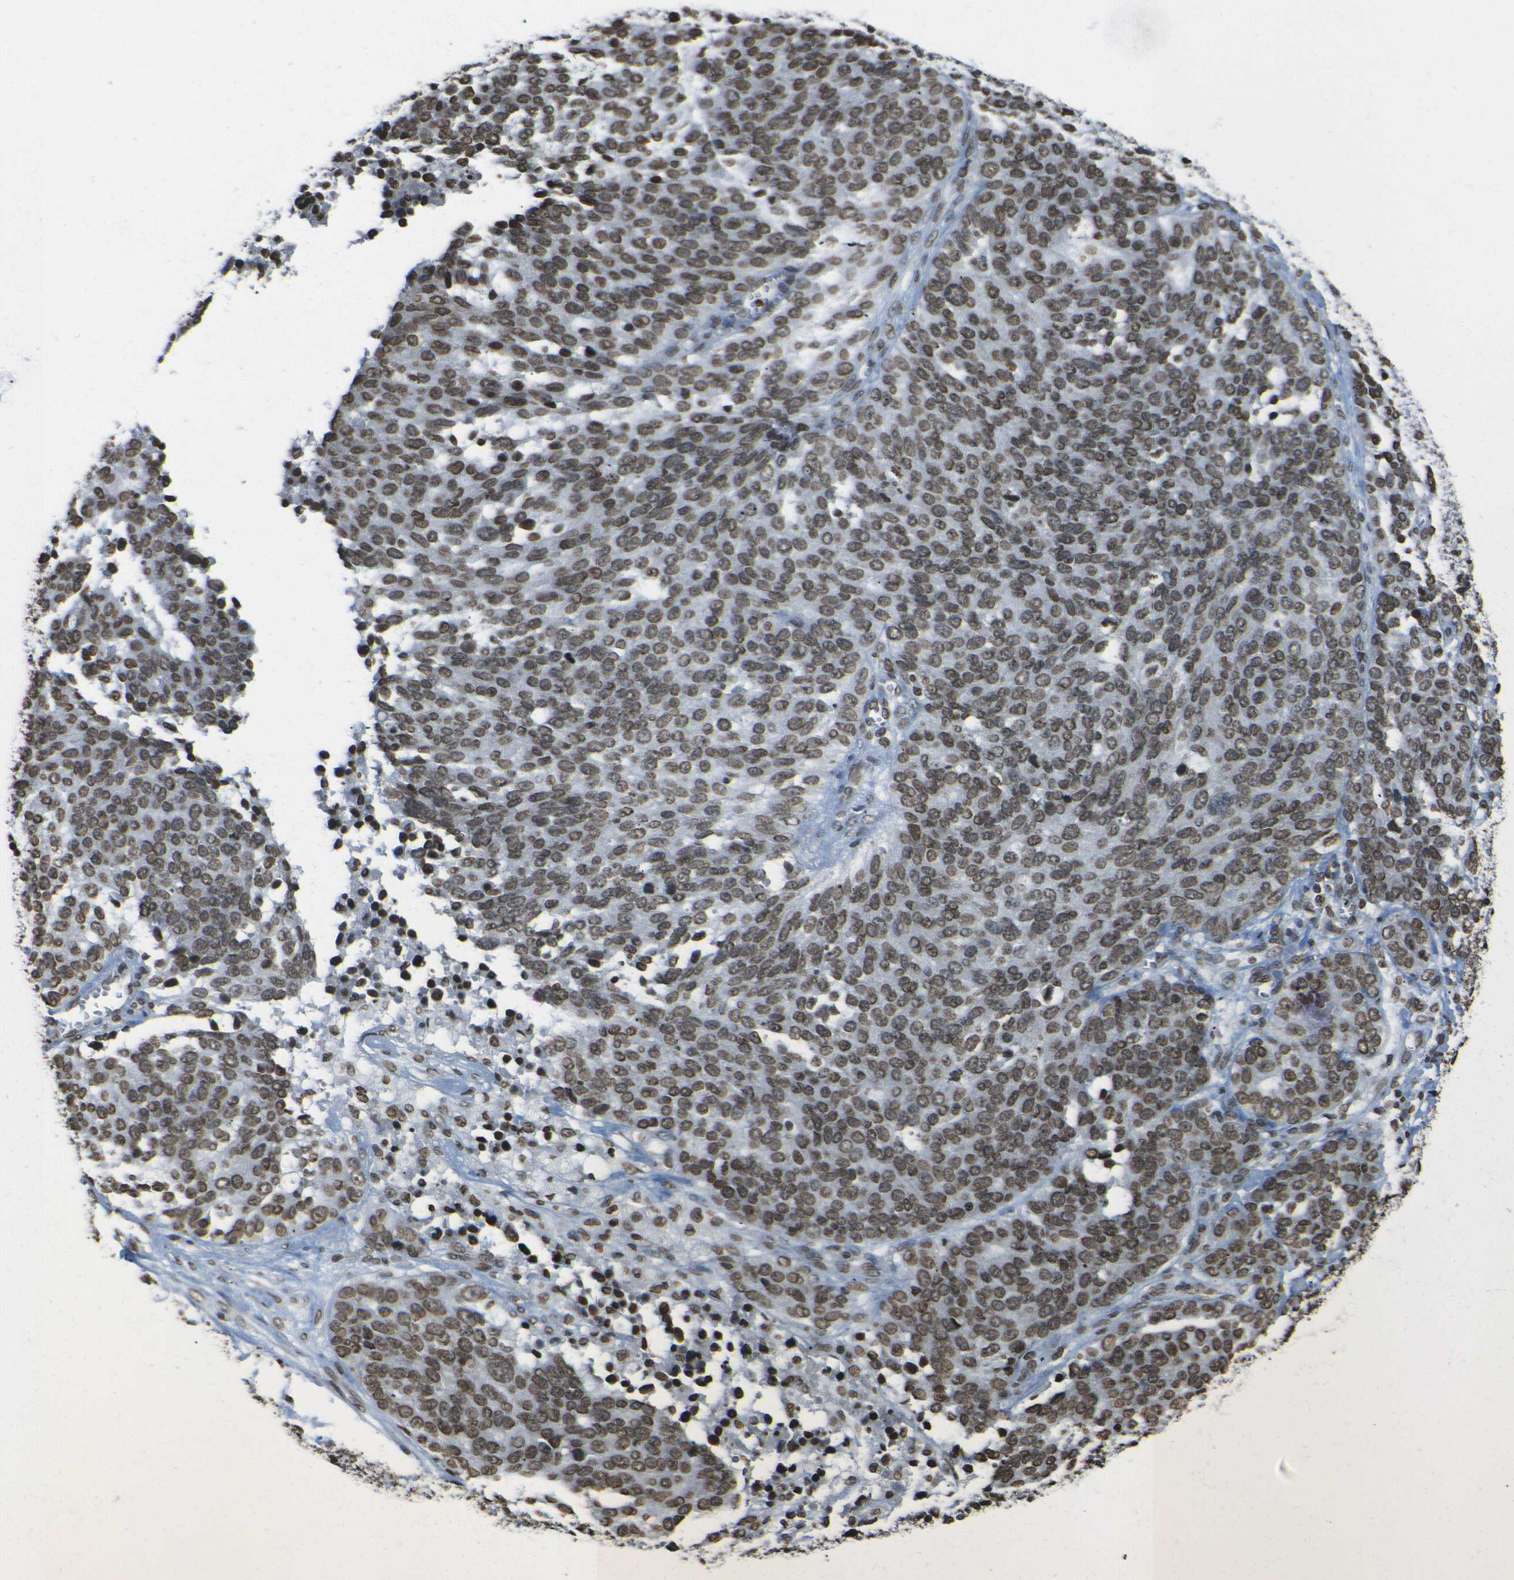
{"staining": {"intensity": "moderate", "quantity": ">75%", "location": "nuclear"}, "tissue": "ovarian cancer", "cell_type": "Tumor cells", "image_type": "cancer", "snomed": [{"axis": "morphology", "description": "Cystadenocarcinoma, serous, NOS"}, {"axis": "topography", "description": "Ovary"}], "caption": "A micrograph of human ovarian cancer stained for a protein demonstrates moderate nuclear brown staining in tumor cells. (brown staining indicates protein expression, while blue staining denotes nuclei).", "gene": "H4C16", "patient": {"sex": "female", "age": 44}}